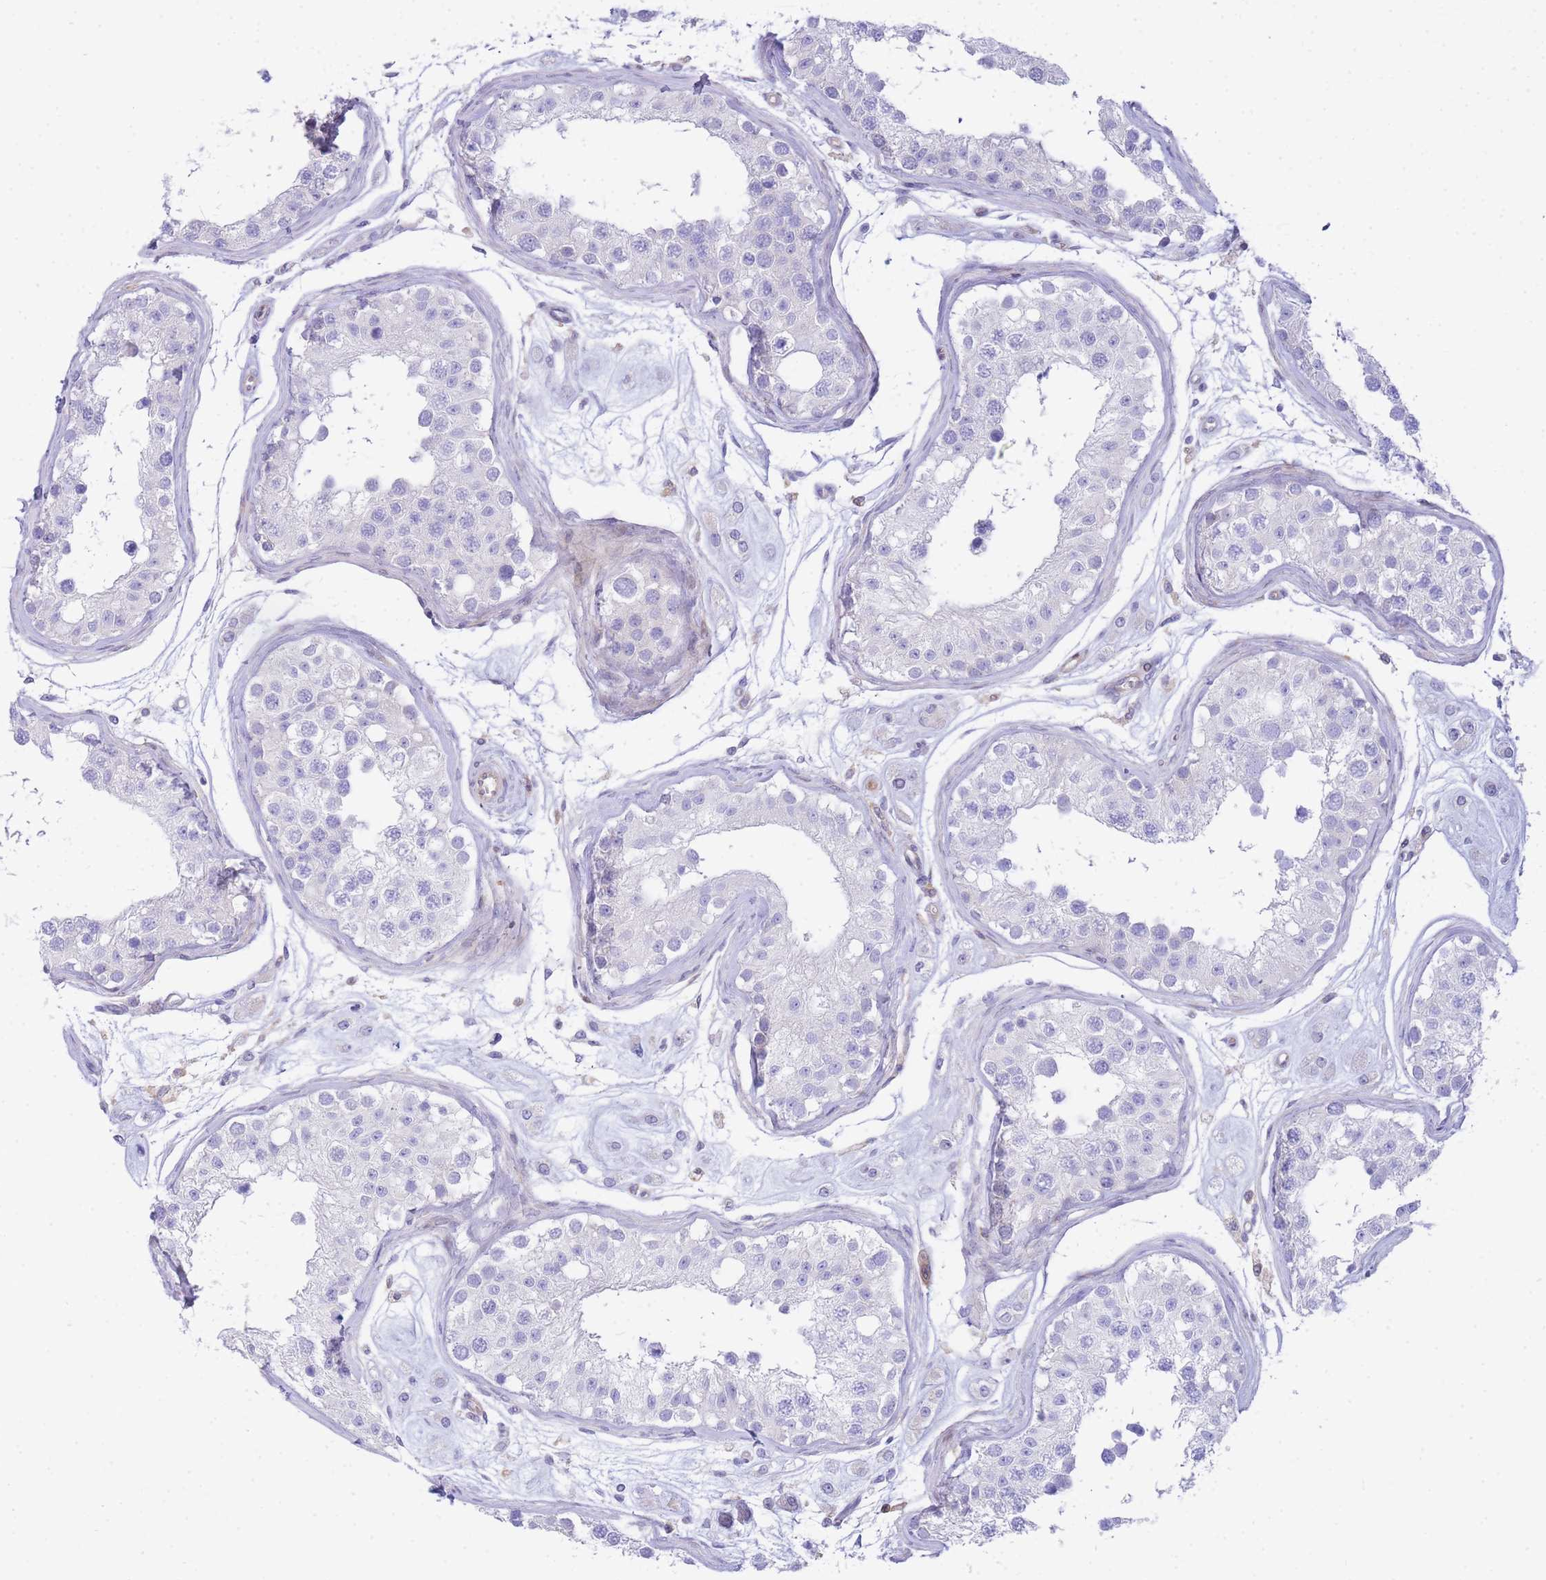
{"staining": {"intensity": "negative", "quantity": "none", "location": "none"}, "tissue": "testis", "cell_type": "Cells in seminiferous ducts", "image_type": "normal", "snomed": [{"axis": "morphology", "description": "Normal tissue, NOS"}, {"axis": "morphology", "description": "Adenocarcinoma, metastatic, NOS"}, {"axis": "topography", "description": "Testis"}], "caption": "Micrograph shows no protein staining in cells in seminiferous ducts of normal testis. (Brightfield microscopy of DAB (3,3'-diaminobenzidine) immunohistochemistry at high magnification).", "gene": "FBN3", "patient": {"sex": "male", "age": 26}}